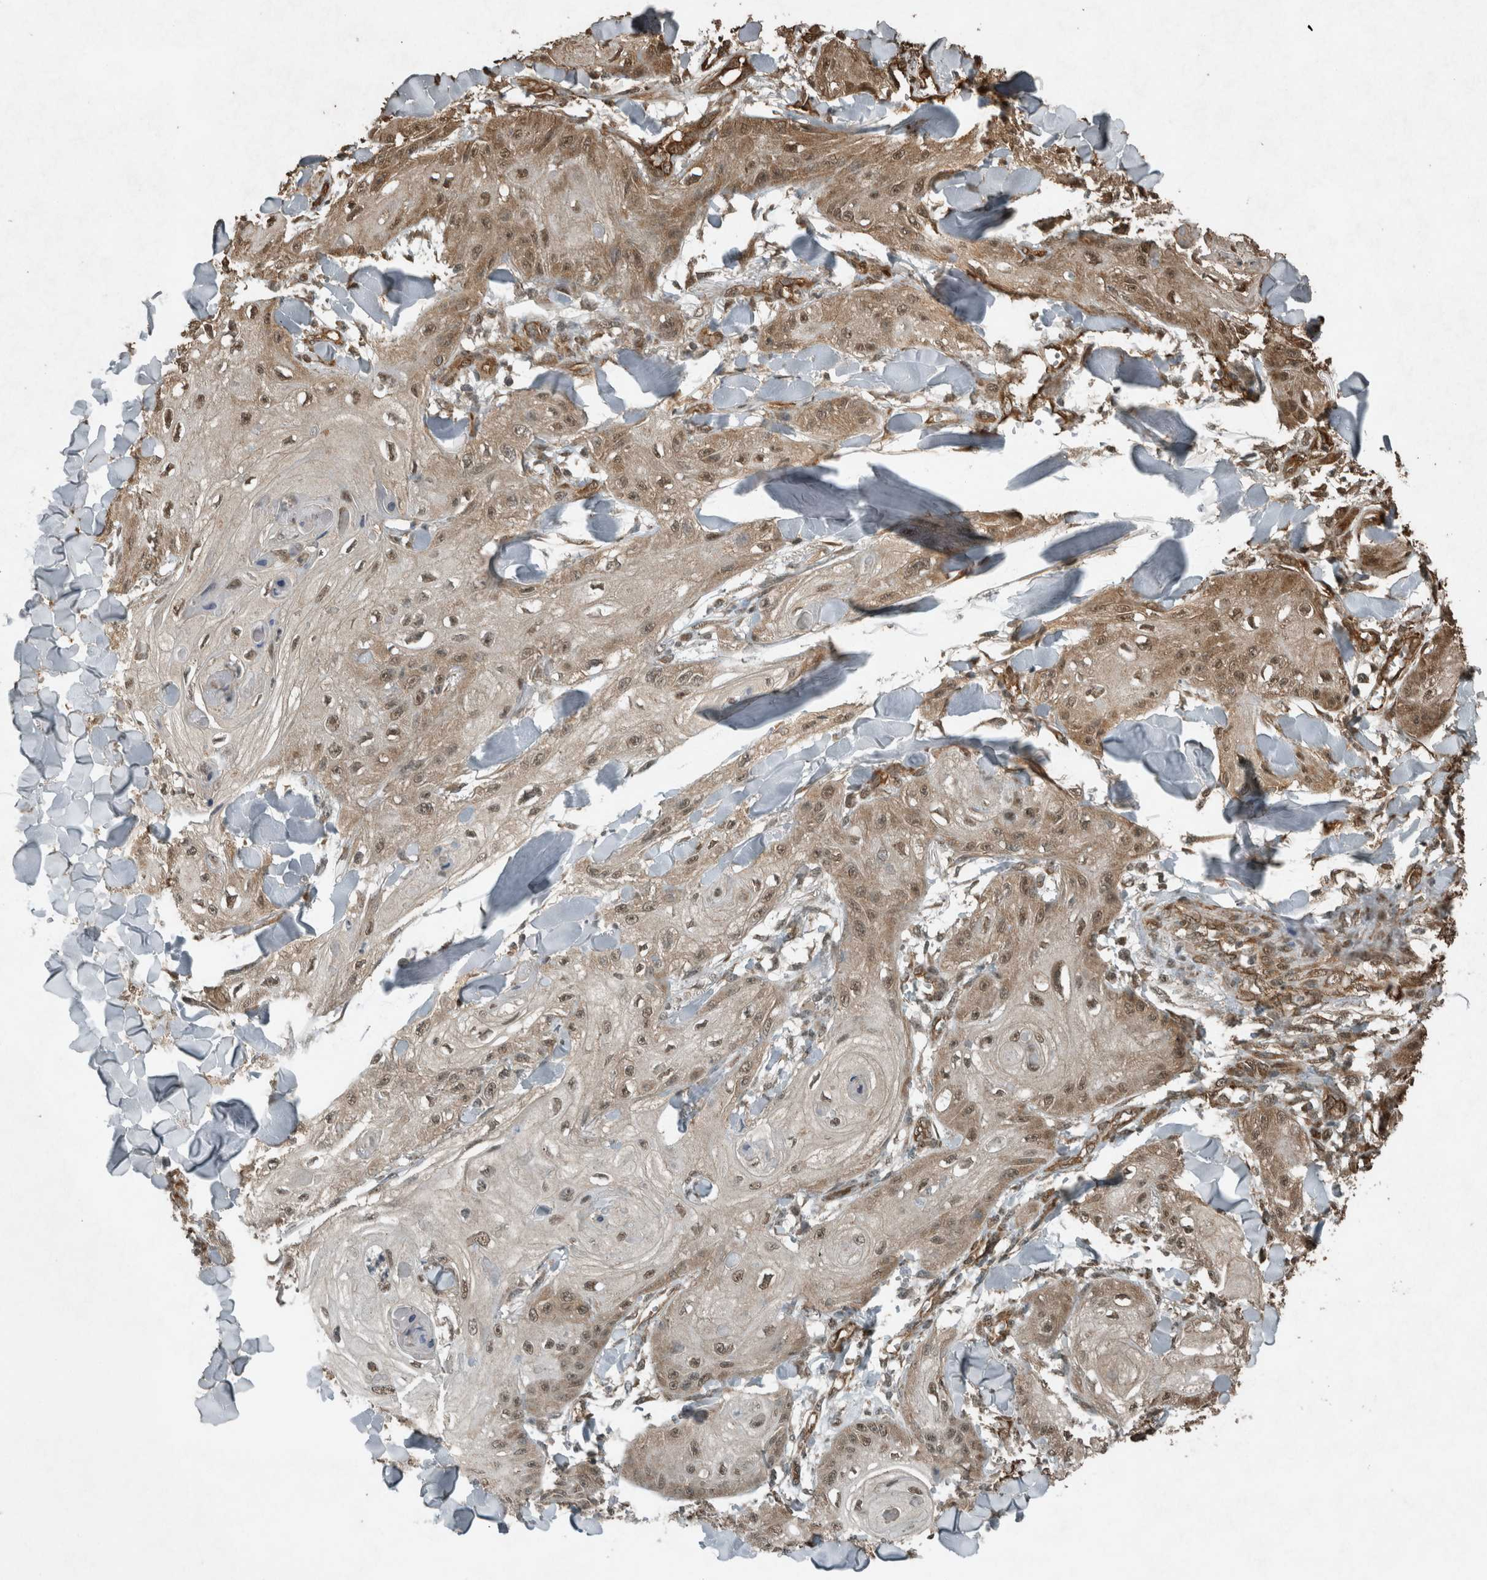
{"staining": {"intensity": "moderate", "quantity": ">75%", "location": "cytoplasmic/membranous,nuclear"}, "tissue": "skin cancer", "cell_type": "Tumor cells", "image_type": "cancer", "snomed": [{"axis": "morphology", "description": "Squamous cell carcinoma, NOS"}, {"axis": "topography", "description": "Skin"}], "caption": "Protein staining of skin cancer tissue displays moderate cytoplasmic/membranous and nuclear positivity in about >75% of tumor cells.", "gene": "ARHGEF12", "patient": {"sex": "male", "age": 74}}